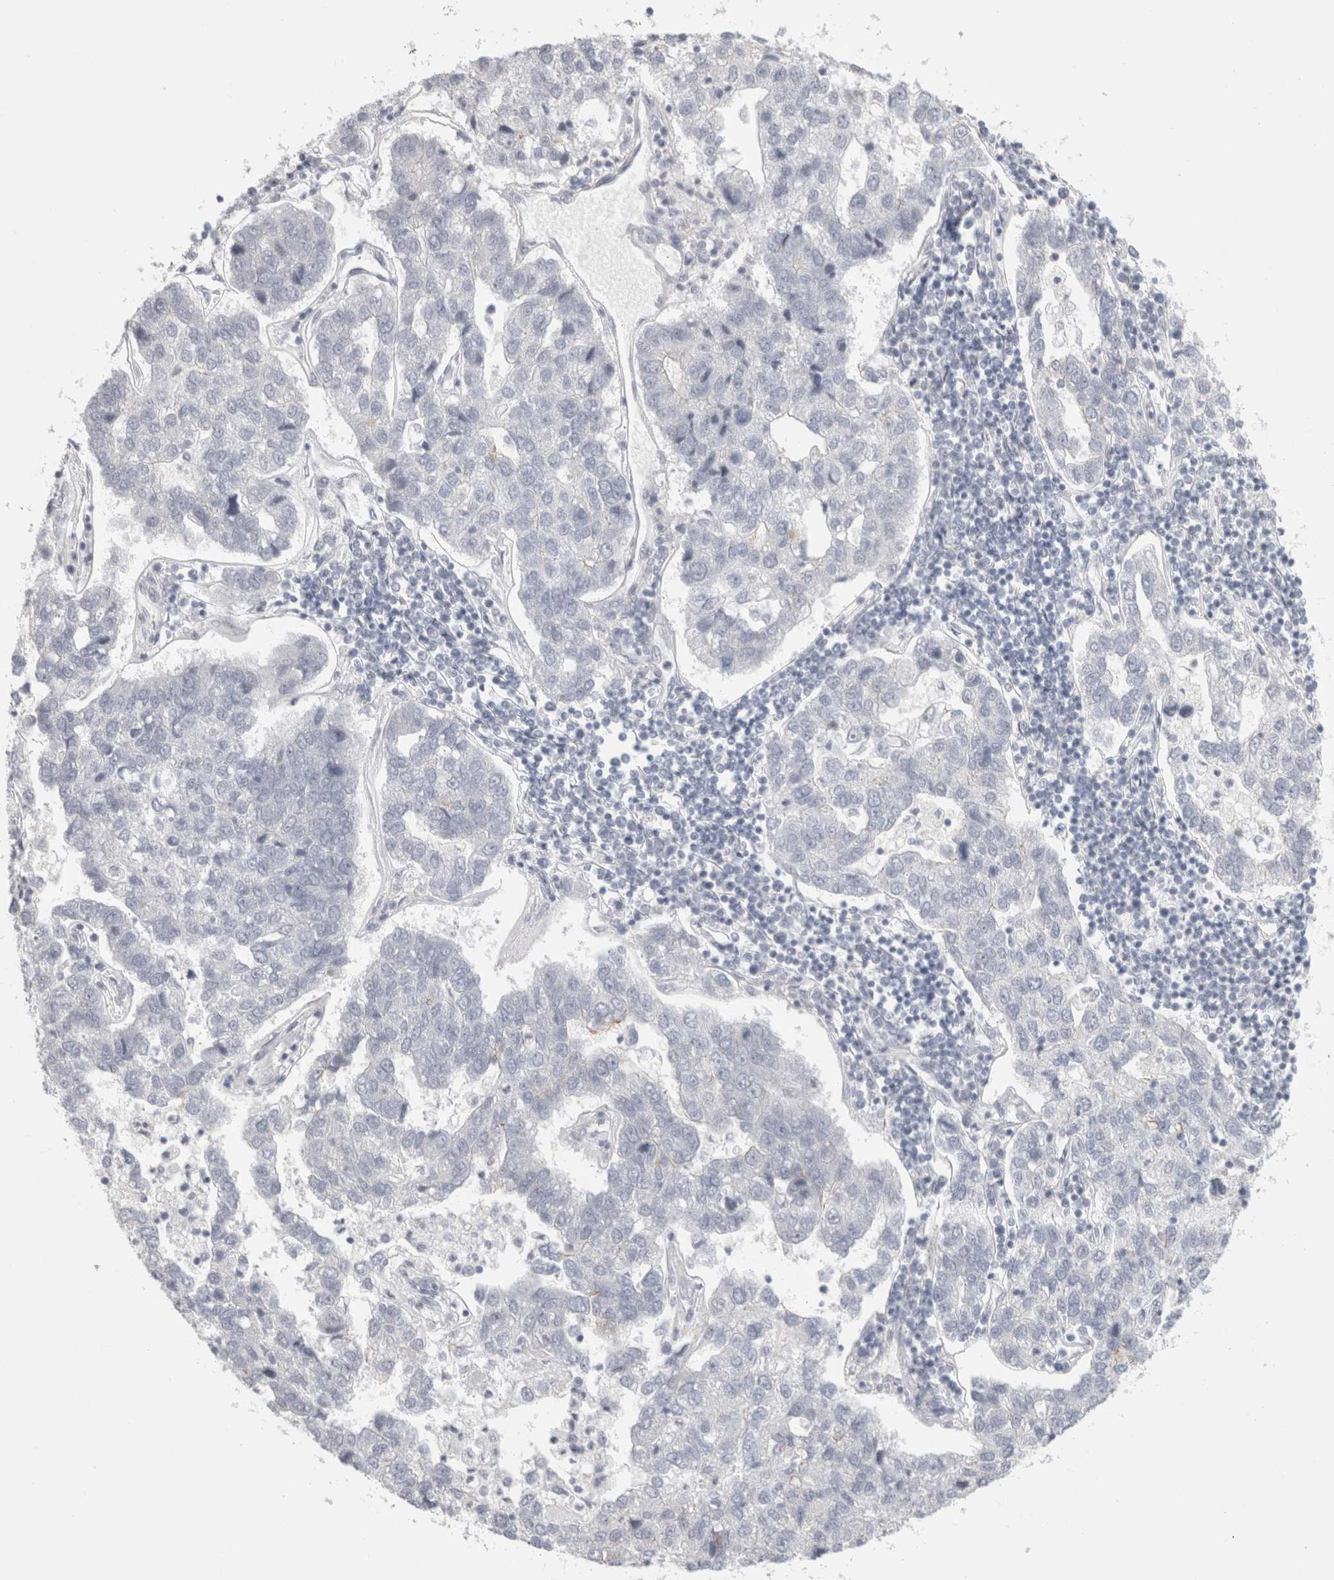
{"staining": {"intensity": "negative", "quantity": "none", "location": "none"}, "tissue": "pancreatic cancer", "cell_type": "Tumor cells", "image_type": "cancer", "snomed": [{"axis": "morphology", "description": "Adenocarcinoma, NOS"}, {"axis": "topography", "description": "Pancreas"}], "caption": "A micrograph of human pancreatic cancer (adenocarcinoma) is negative for staining in tumor cells.", "gene": "FBLIM1", "patient": {"sex": "female", "age": 61}}